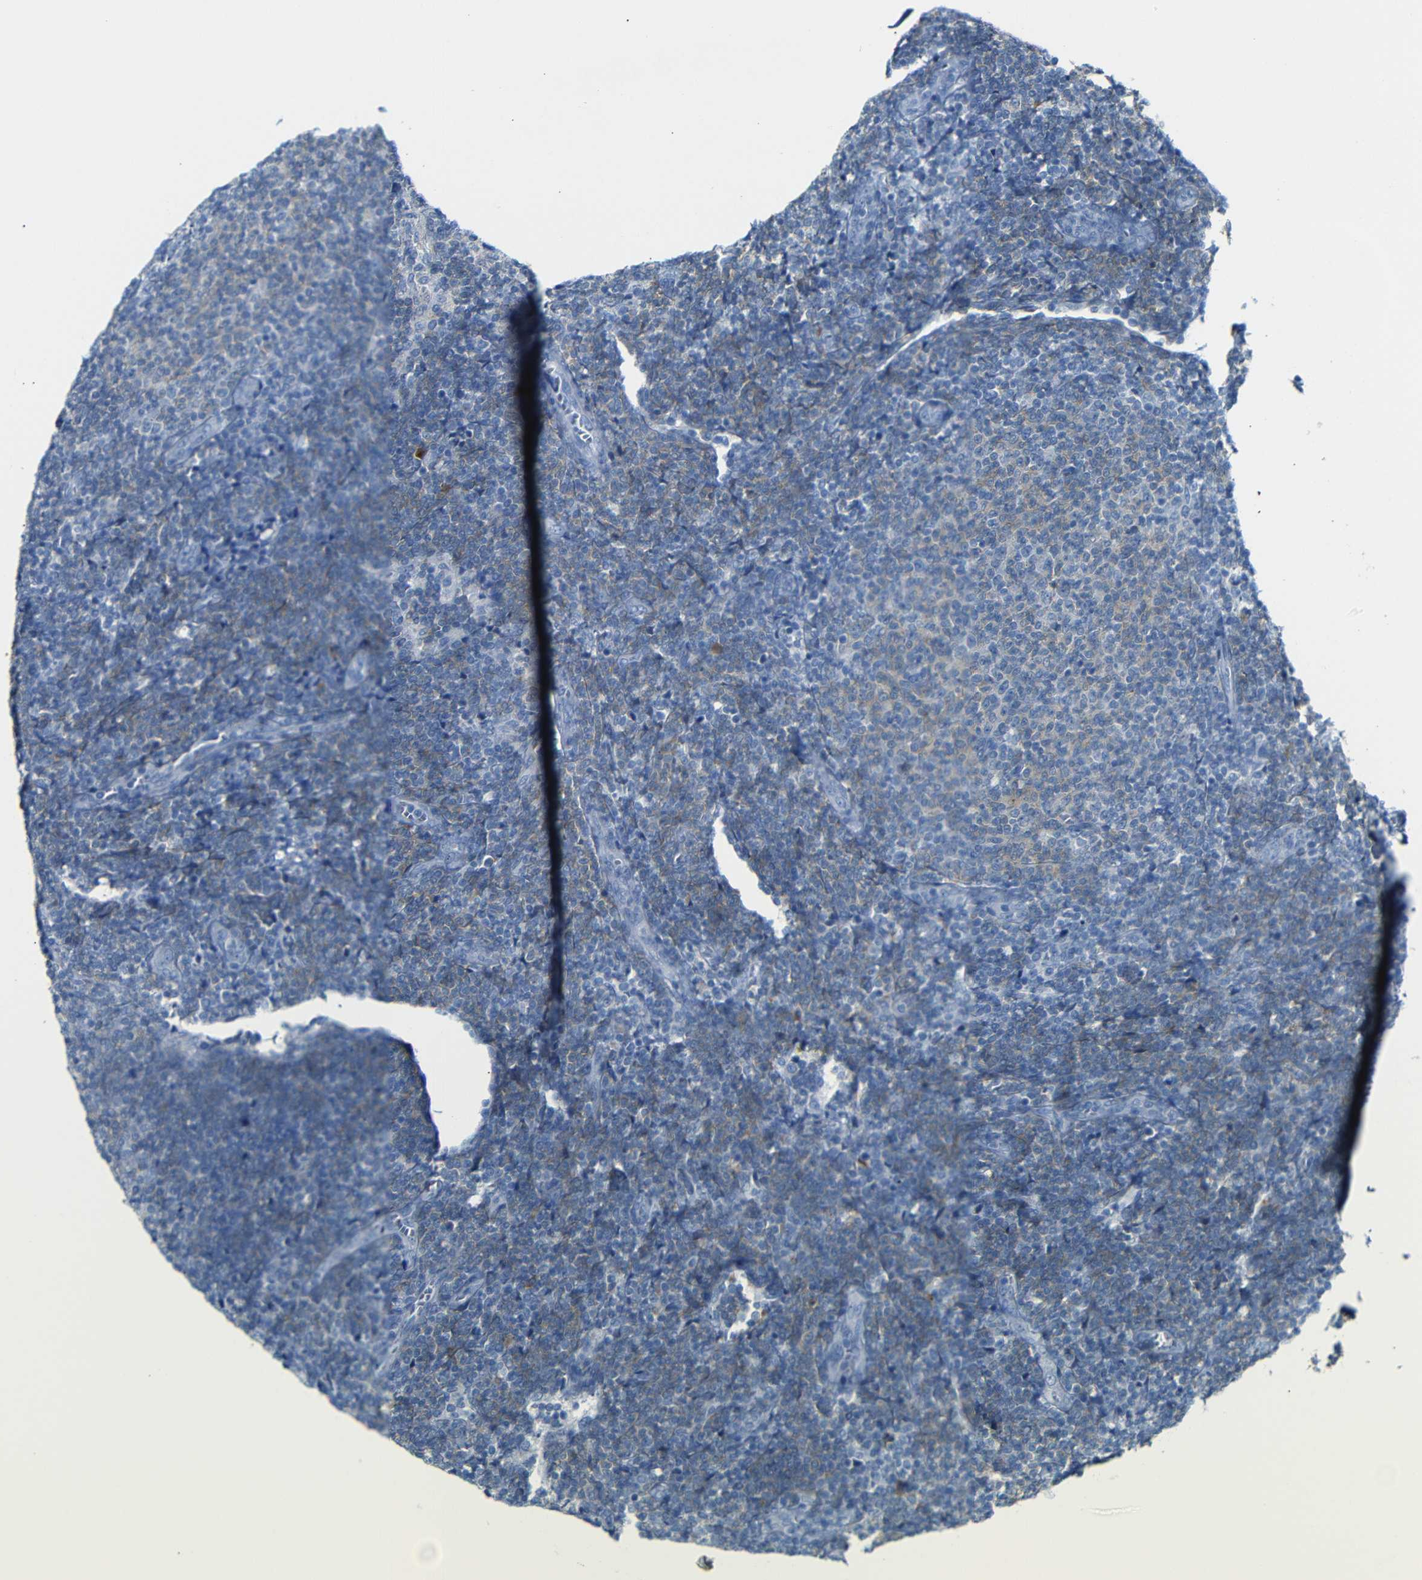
{"staining": {"intensity": "weak", "quantity": "25%-75%", "location": "cytoplasmic/membranous"}, "tissue": "lymphoma", "cell_type": "Tumor cells", "image_type": "cancer", "snomed": [{"axis": "morphology", "description": "Malignant lymphoma, non-Hodgkin's type, Low grade"}, {"axis": "topography", "description": "Lymph node"}], "caption": "Lymphoma stained with immunohistochemistry (IHC) demonstrates weak cytoplasmic/membranous positivity in about 25%-75% of tumor cells.", "gene": "FCRL1", "patient": {"sex": "male", "age": 66}}